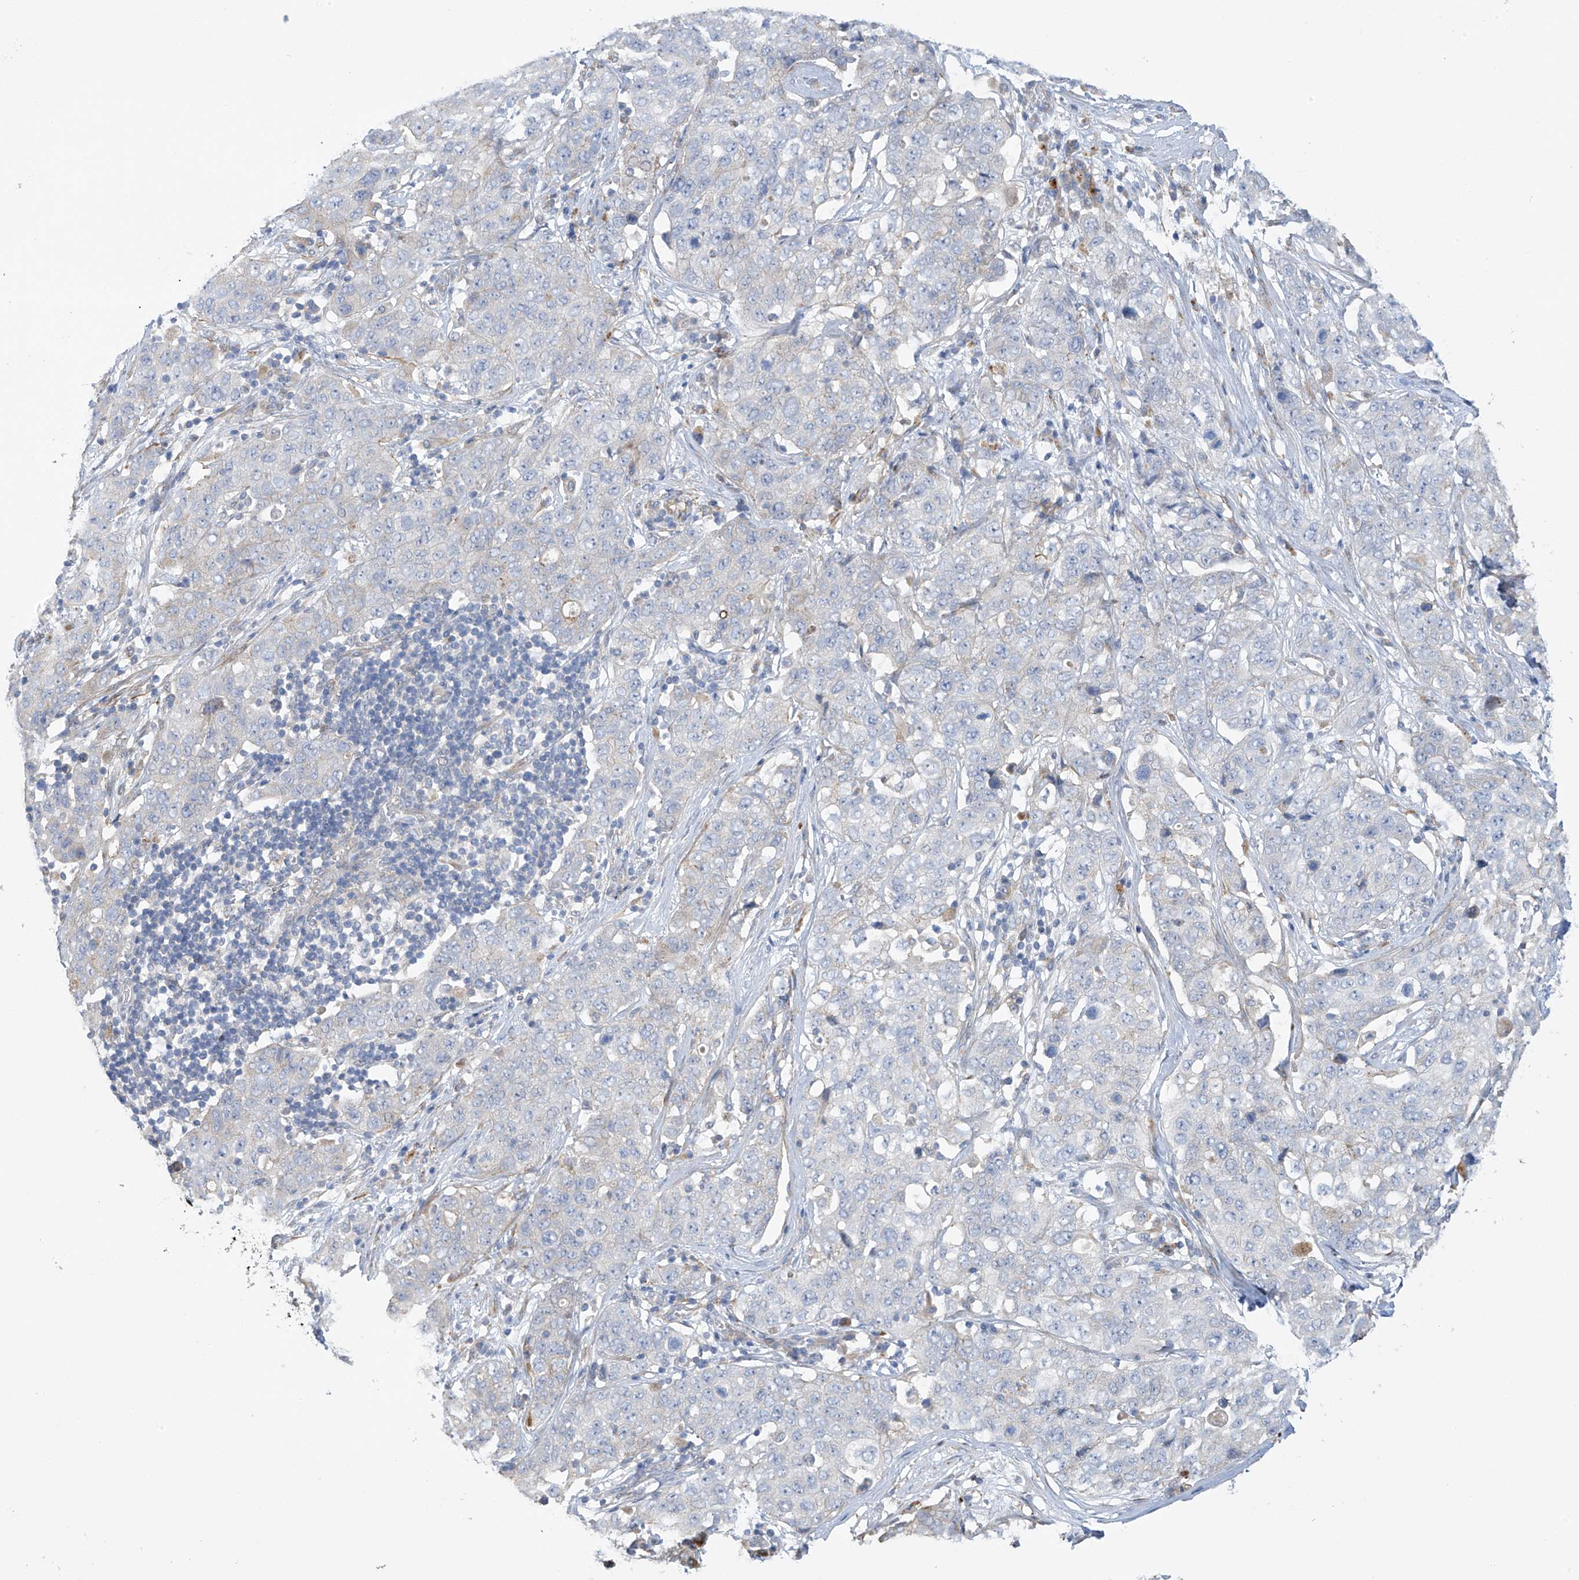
{"staining": {"intensity": "negative", "quantity": "none", "location": "none"}, "tissue": "stomach cancer", "cell_type": "Tumor cells", "image_type": "cancer", "snomed": [{"axis": "morphology", "description": "Normal tissue, NOS"}, {"axis": "morphology", "description": "Adenocarcinoma, NOS"}, {"axis": "topography", "description": "Lymph node"}, {"axis": "topography", "description": "Stomach"}], "caption": "Immunohistochemistry of adenocarcinoma (stomach) reveals no staining in tumor cells. (Stains: DAB (3,3'-diaminobenzidine) immunohistochemistry (IHC) with hematoxylin counter stain, Microscopy: brightfield microscopy at high magnification).", "gene": "ZNF641", "patient": {"sex": "male", "age": 48}}